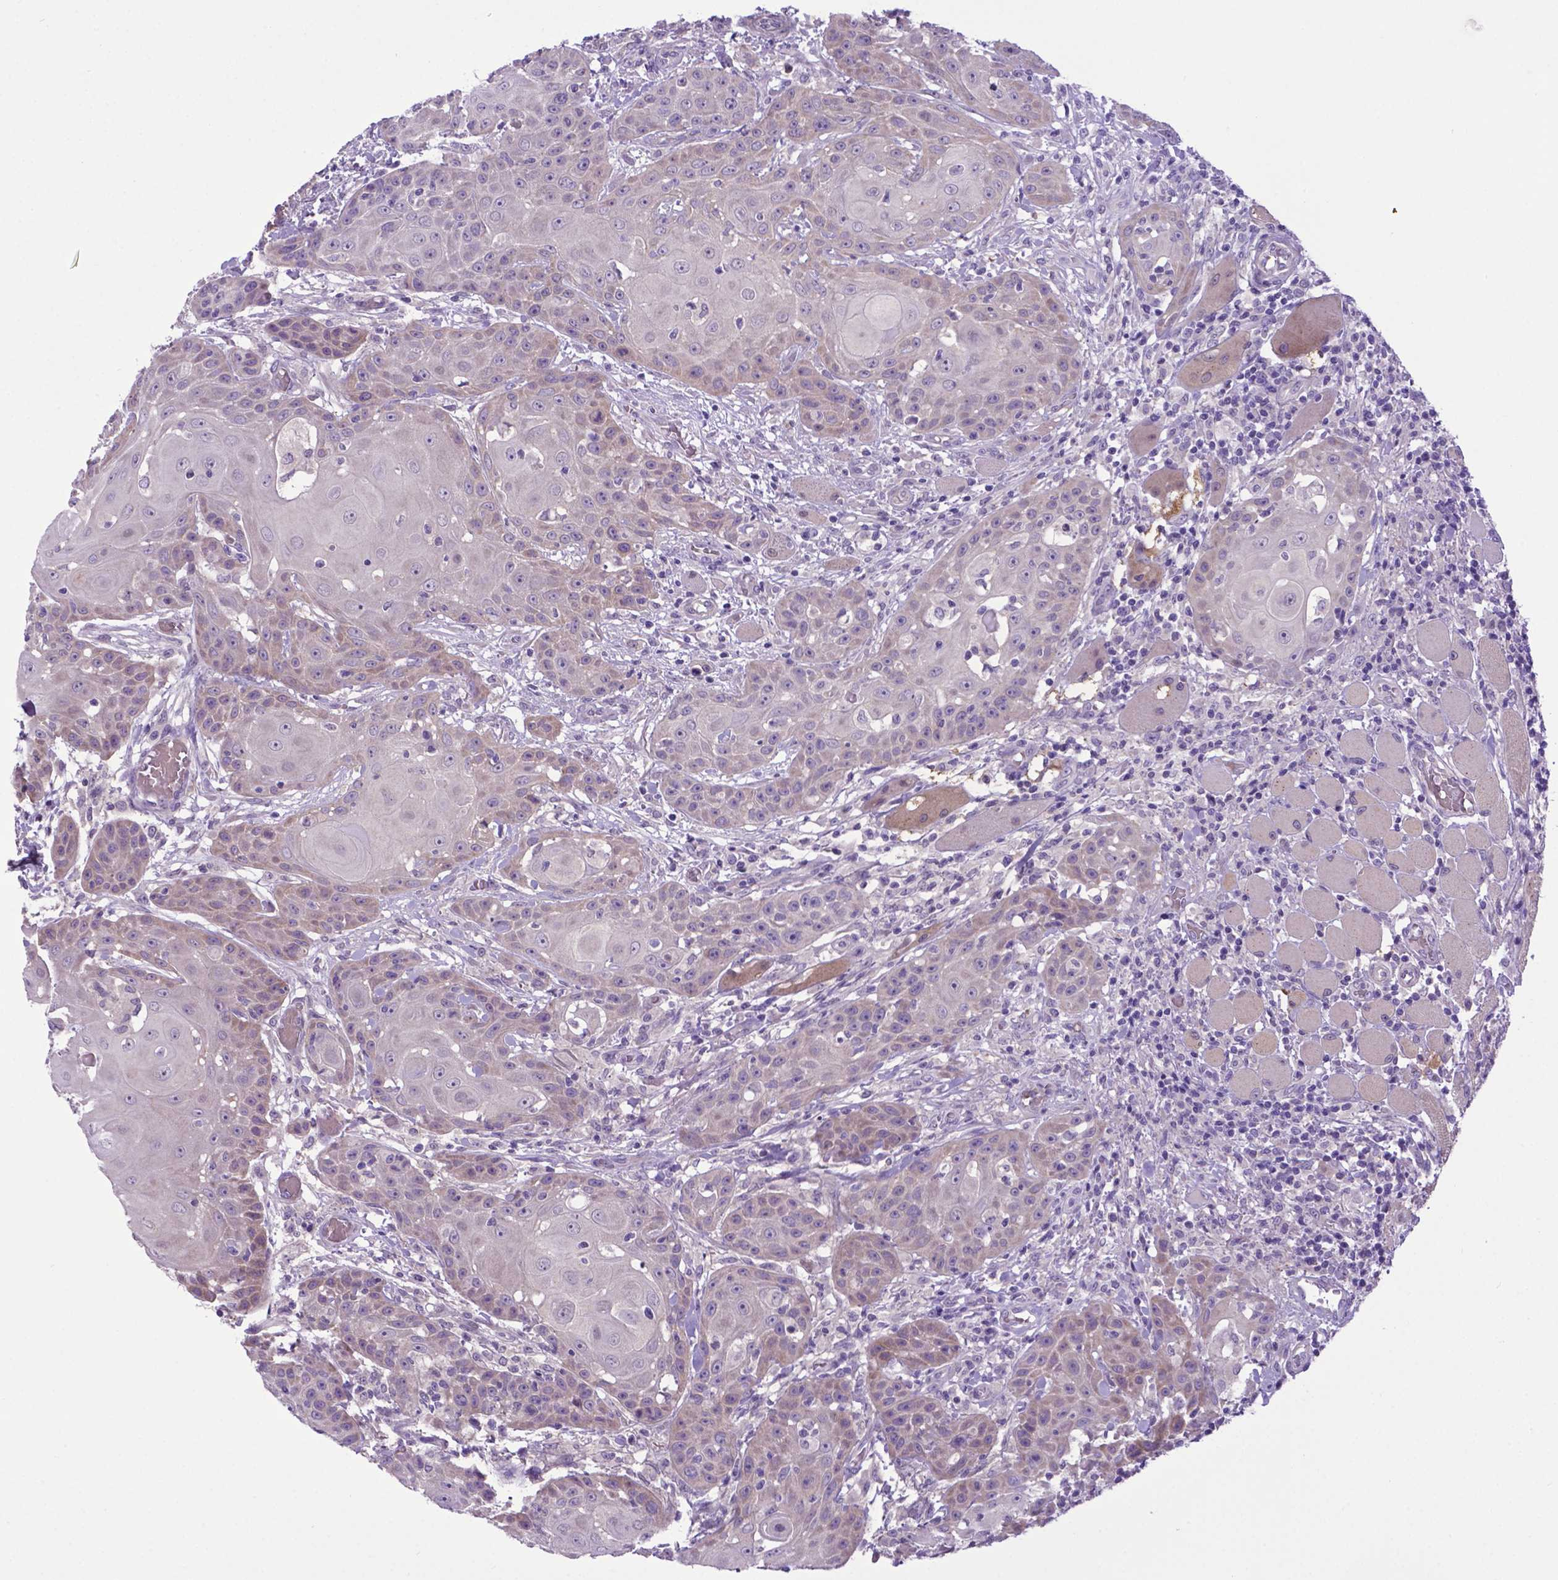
{"staining": {"intensity": "weak", "quantity": "<25%", "location": "cytoplasmic/membranous"}, "tissue": "head and neck cancer", "cell_type": "Tumor cells", "image_type": "cancer", "snomed": [{"axis": "morphology", "description": "Normal tissue, NOS"}, {"axis": "morphology", "description": "Squamous cell carcinoma, NOS"}, {"axis": "topography", "description": "Oral tissue"}, {"axis": "topography", "description": "Head-Neck"}], "caption": "This is a micrograph of IHC staining of squamous cell carcinoma (head and neck), which shows no positivity in tumor cells. (Stains: DAB IHC with hematoxylin counter stain, Microscopy: brightfield microscopy at high magnification).", "gene": "ADRA2B", "patient": {"sex": "female", "age": 55}}